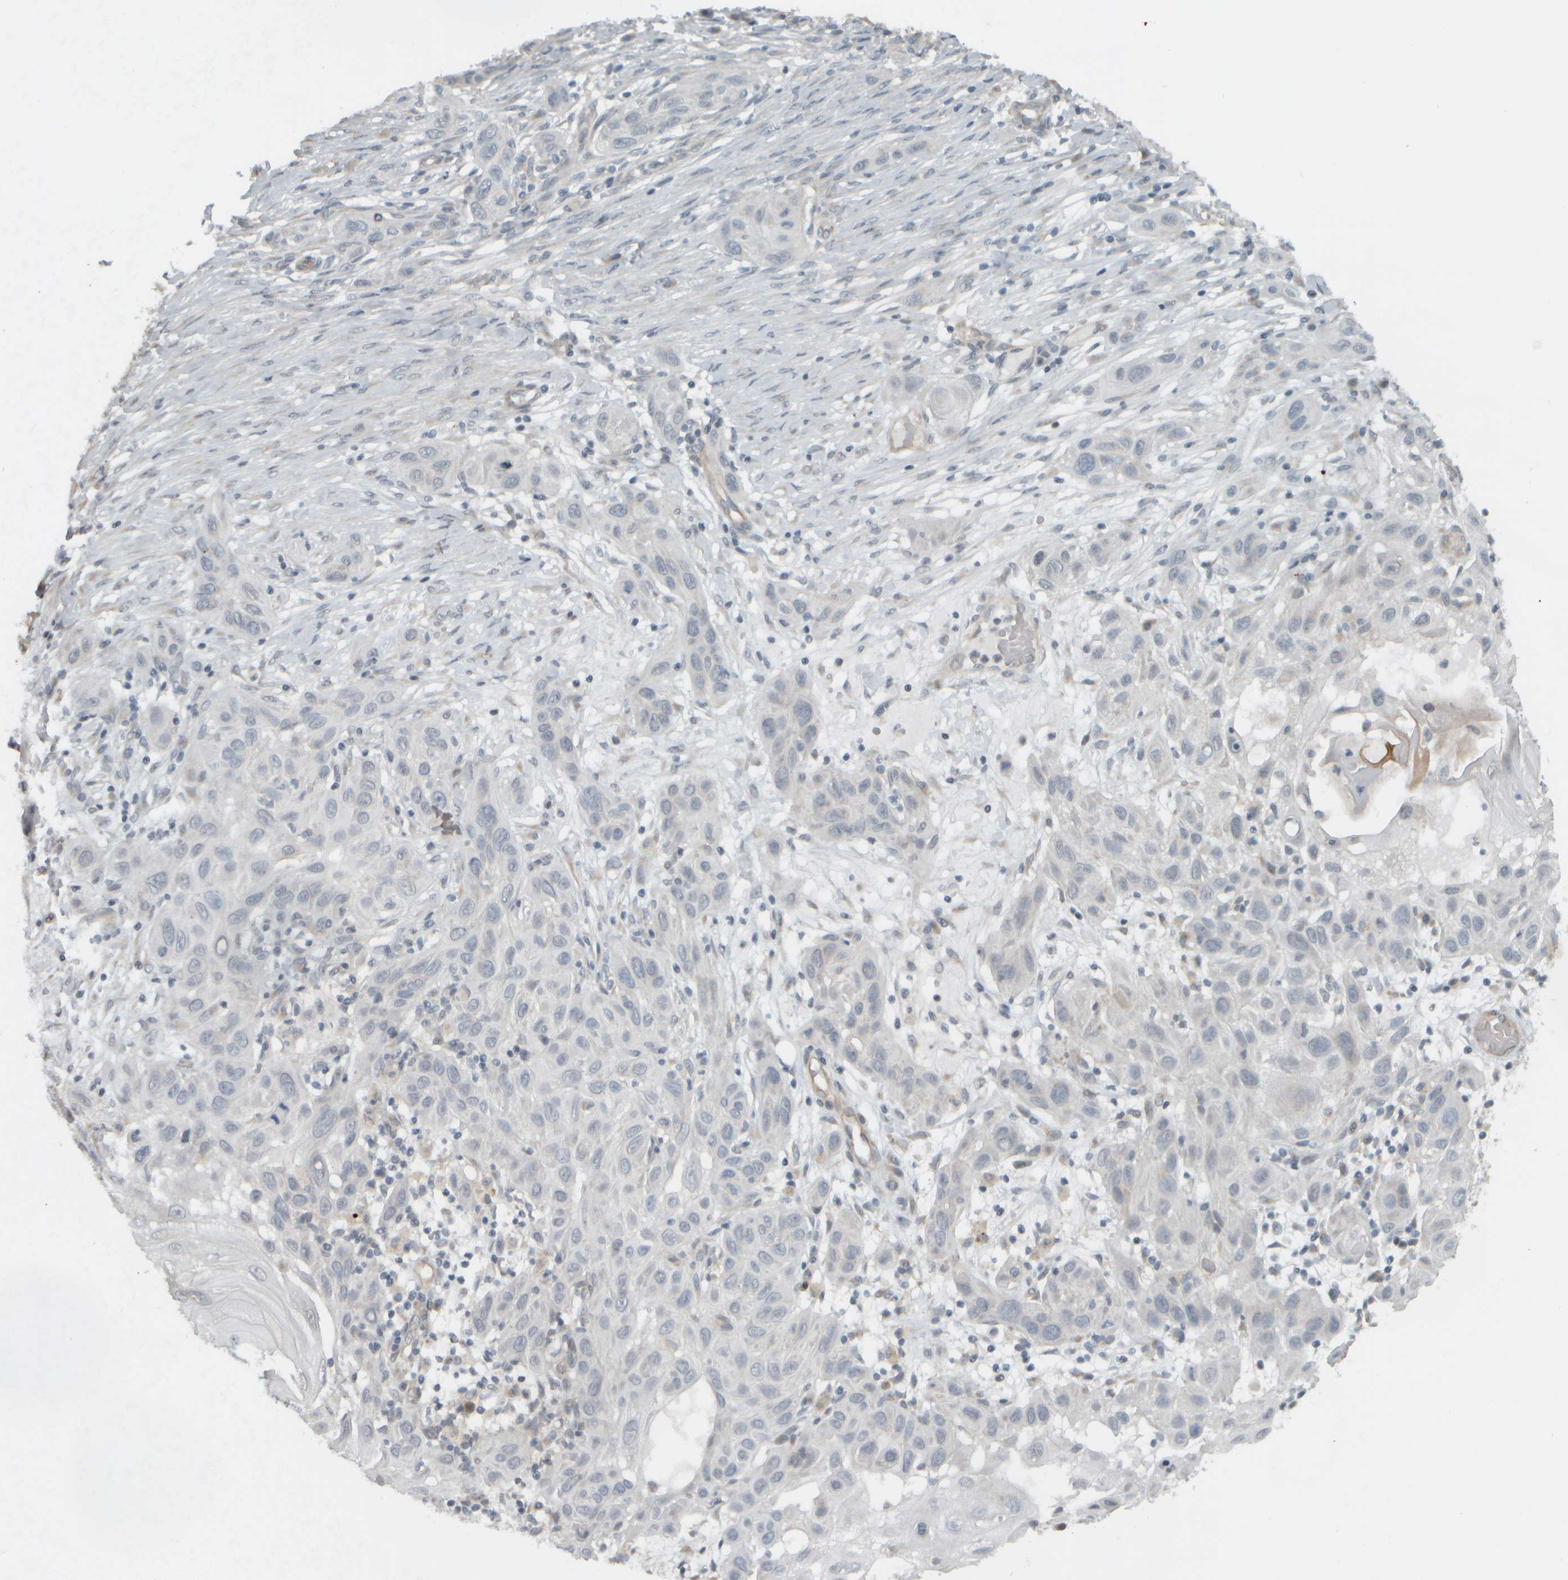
{"staining": {"intensity": "negative", "quantity": "none", "location": "none"}, "tissue": "skin cancer", "cell_type": "Tumor cells", "image_type": "cancer", "snomed": [{"axis": "morphology", "description": "Squamous cell carcinoma, NOS"}, {"axis": "topography", "description": "Skin"}], "caption": "IHC of human squamous cell carcinoma (skin) shows no staining in tumor cells.", "gene": "NAPG", "patient": {"sex": "female", "age": 96}}